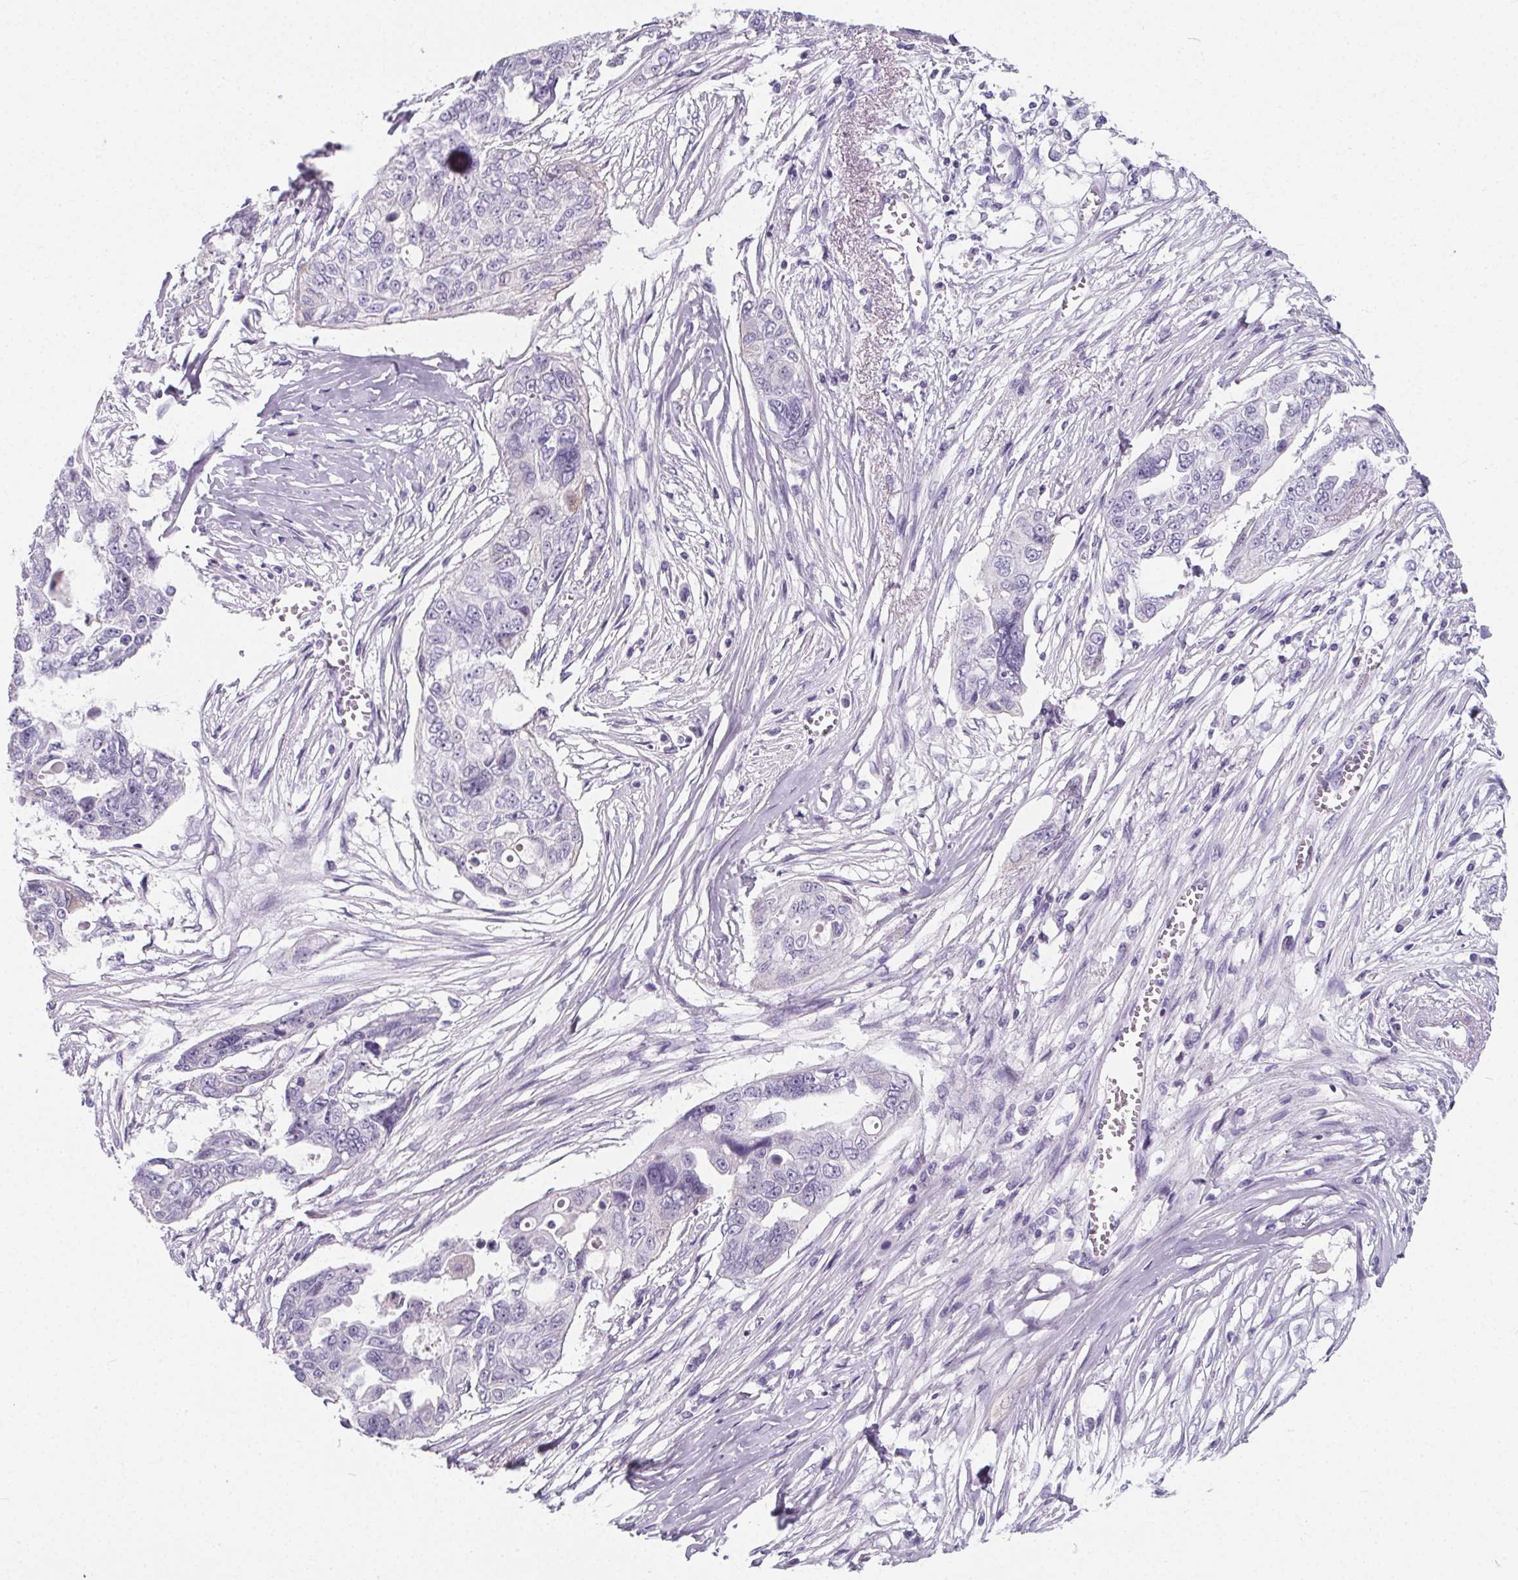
{"staining": {"intensity": "negative", "quantity": "none", "location": "none"}, "tissue": "ovarian cancer", "cell_type": "Tumor cells", "image_type": "cancer", "snomed": [{"axis": "morphology", "description": "Carcinoma, endometroid"}, {"axis": "topography", "description": "Ovary"}], "caption": "Tumor cells are negative for brown protein staining in endometroid carcinoma (ovarian).", "gene": "ADRB1", "patient": {"sex": "female", "age": 70}}